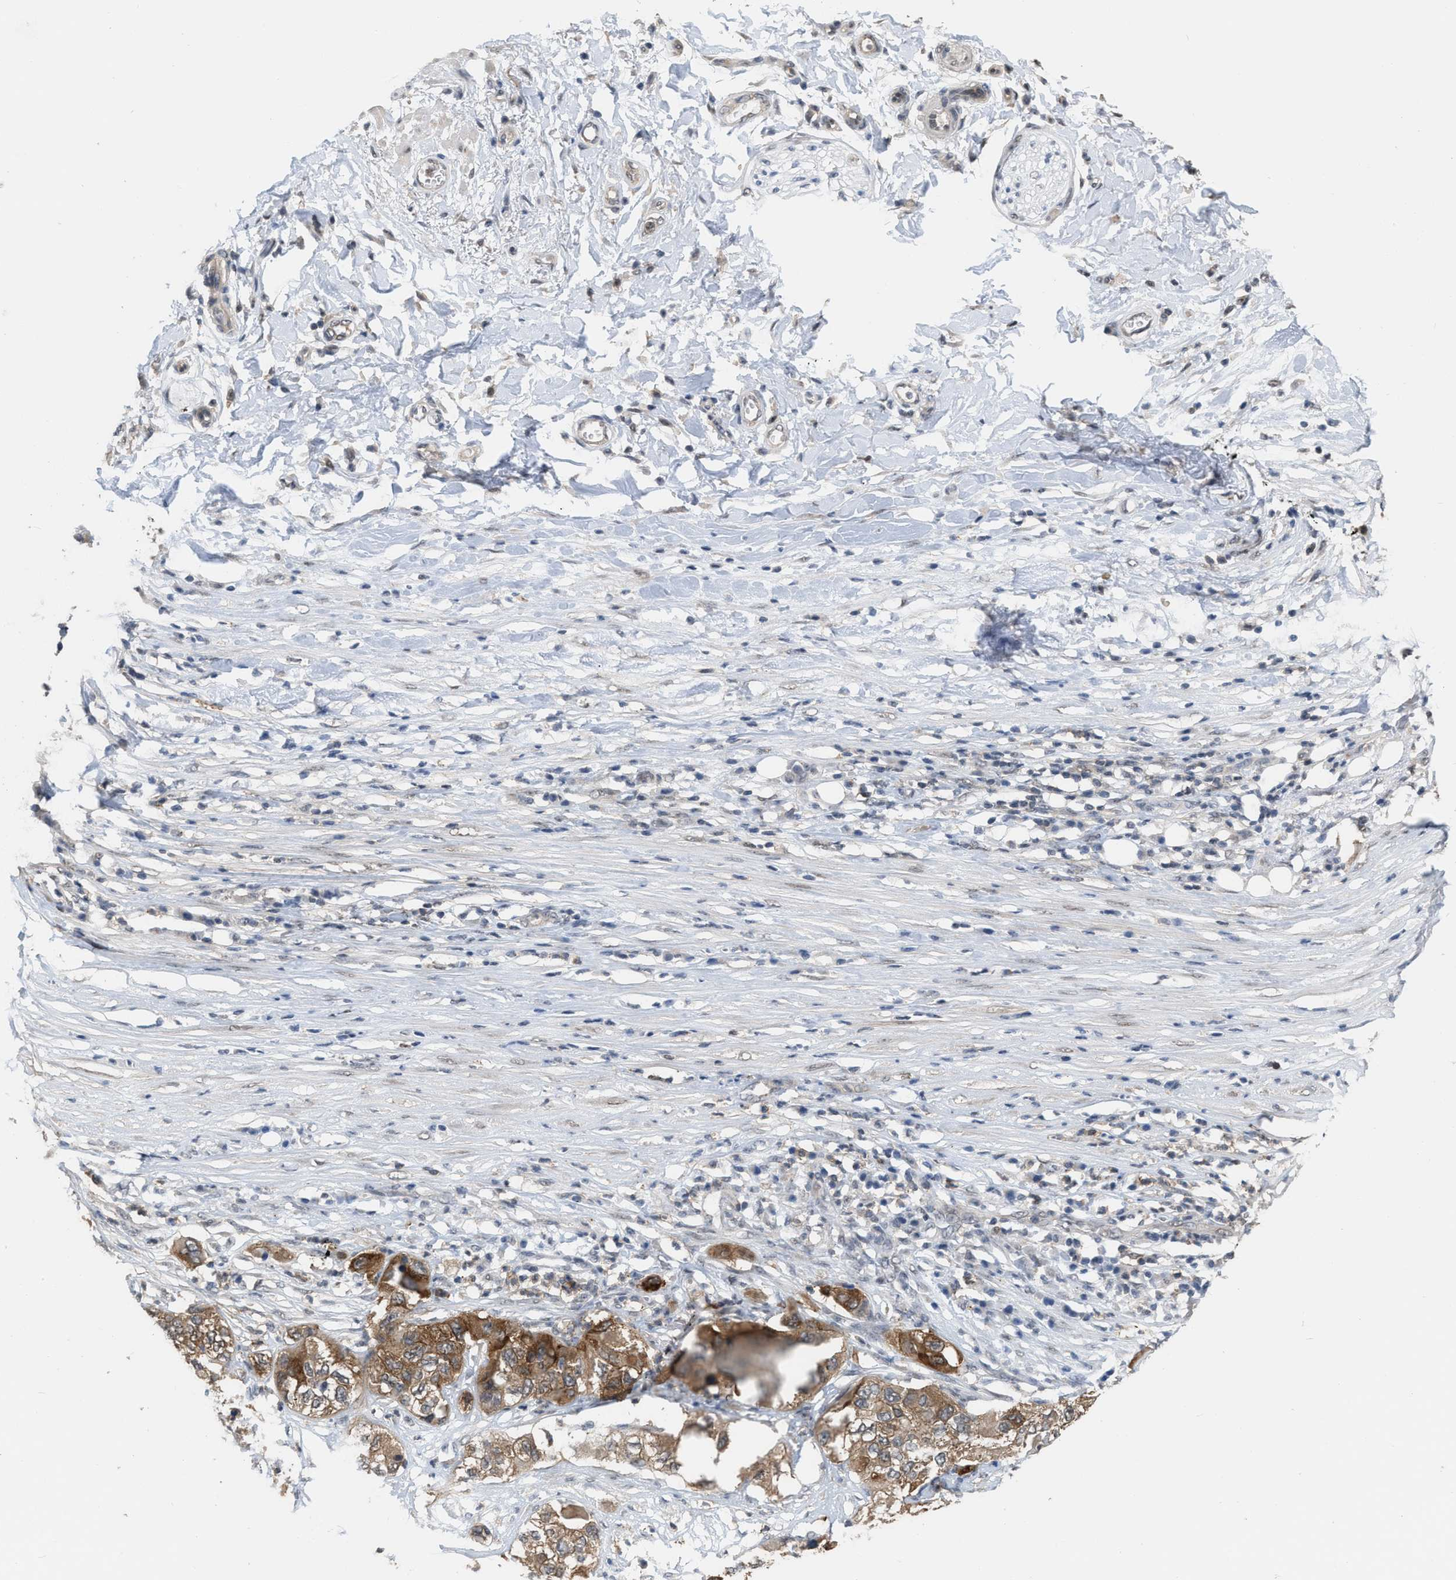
{"staining": {"intensity": "moderate", "quantity": ">75%", "location": "cytoplasmic/membranous"}, "tissue": "pancreatic cancer", "cell_type": "Tumor cells", "image_type": "cancer", "snomed": [{"axis": "morphology", "description": "Adenocarcinoma, NOS"}, {"axis": "topography", "description": "Pancreas"}], "caption": "Pancreatic adenocarcinoma was stained to show a protein in brown. There is medium levels of moderate cytoplasmic/membranous expression in about >75% of tumor cells.", "gene": "BAIAP2L1", "patient": {"sex": "female", "age": 78}}